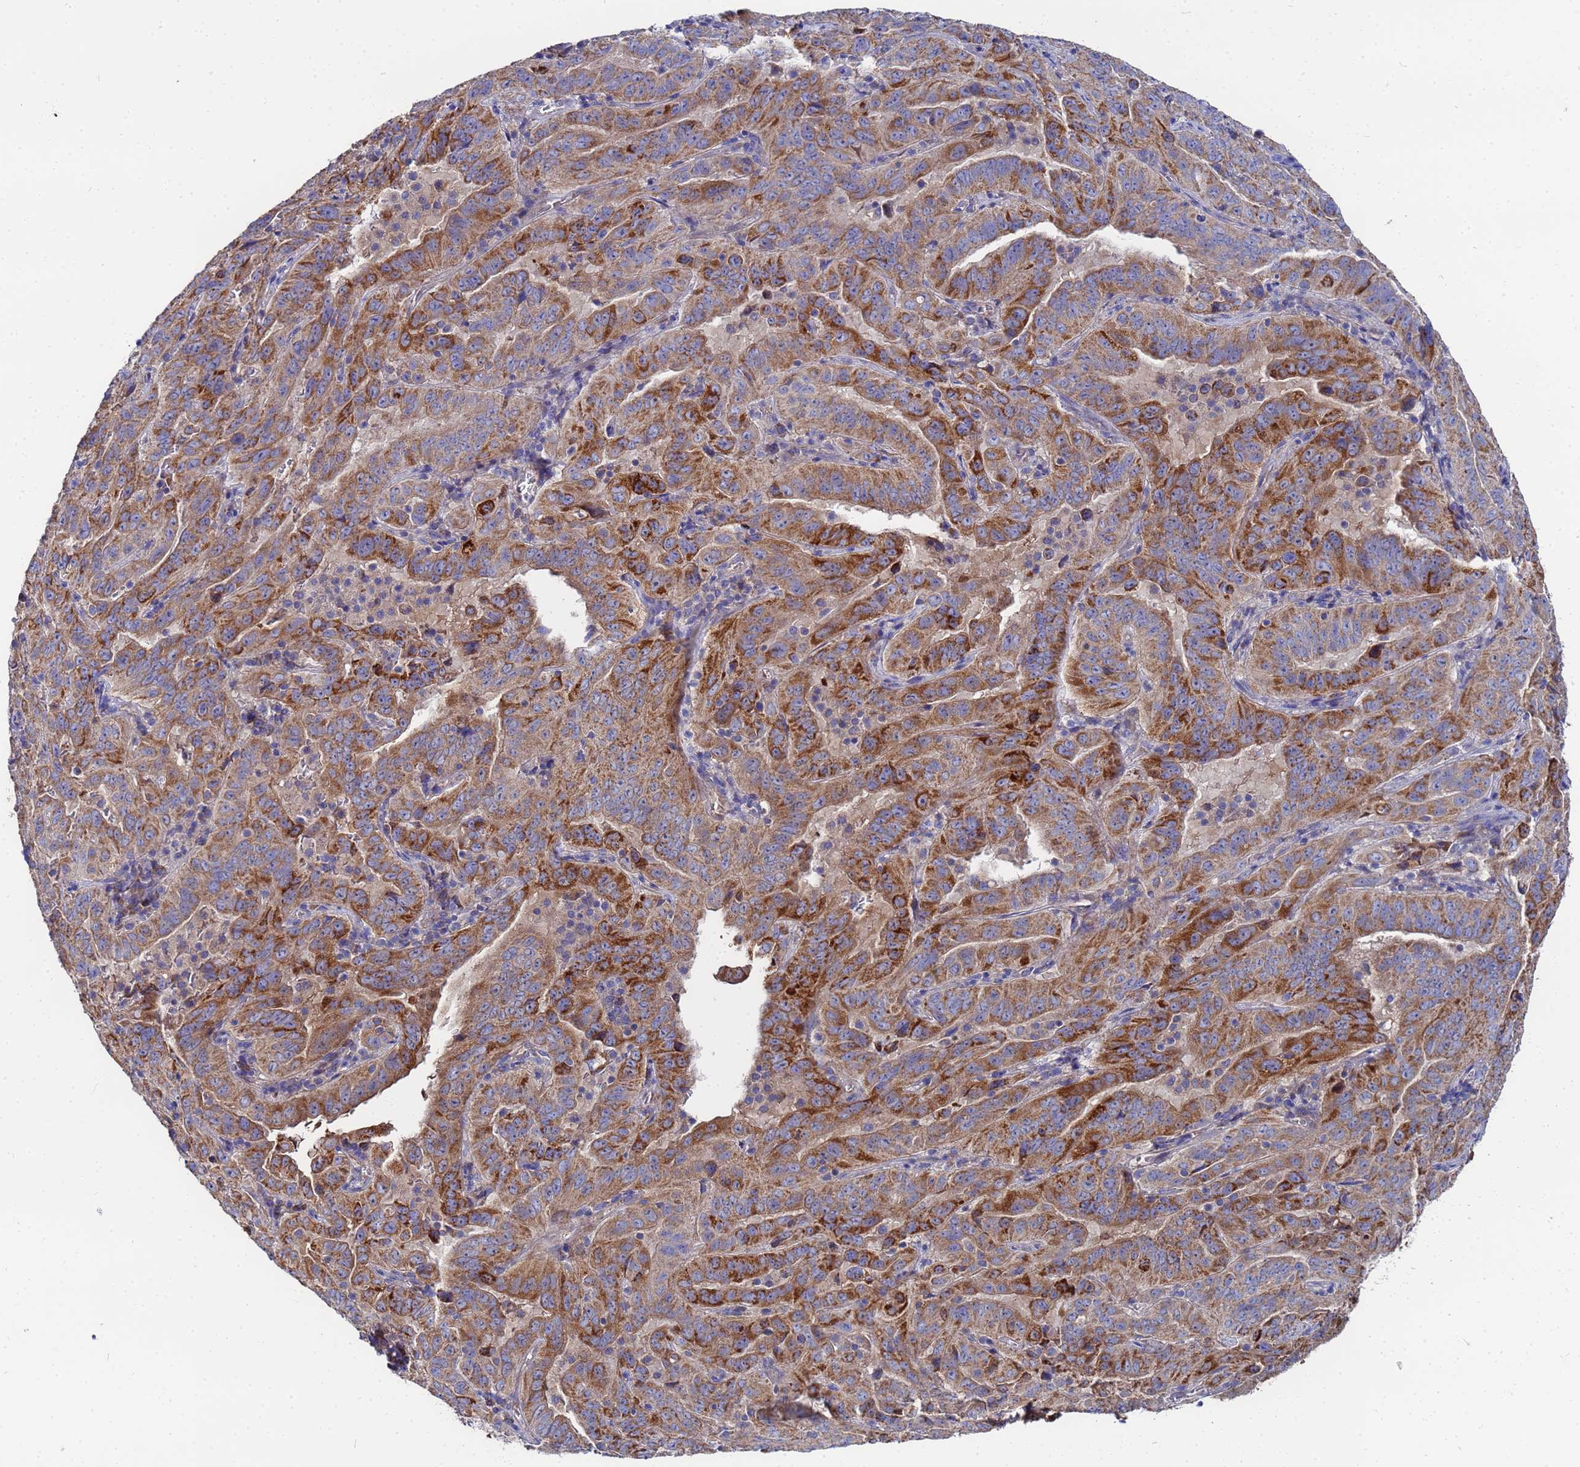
{"staining": {"intensity": "moderate", "quantity": ">75%", "location": "cytoplasmic/membranous"}, "tissue": "pancreatic cancer", "cell_type": "Tumor cells", "image_type": "cancer", "snomed": [{"axis": "morphology", "description": "Adenocarcinoma, NOS"}, {"axis": "topography", "description": "Pancreas"}], "caption": "Human pancreatic cancer (adenocarcinoma) stained with a protein marker reveals moderate staining in tumor cells.", "gene": "FAHD2A", "patient": {"sex": "male", "age": 63}}